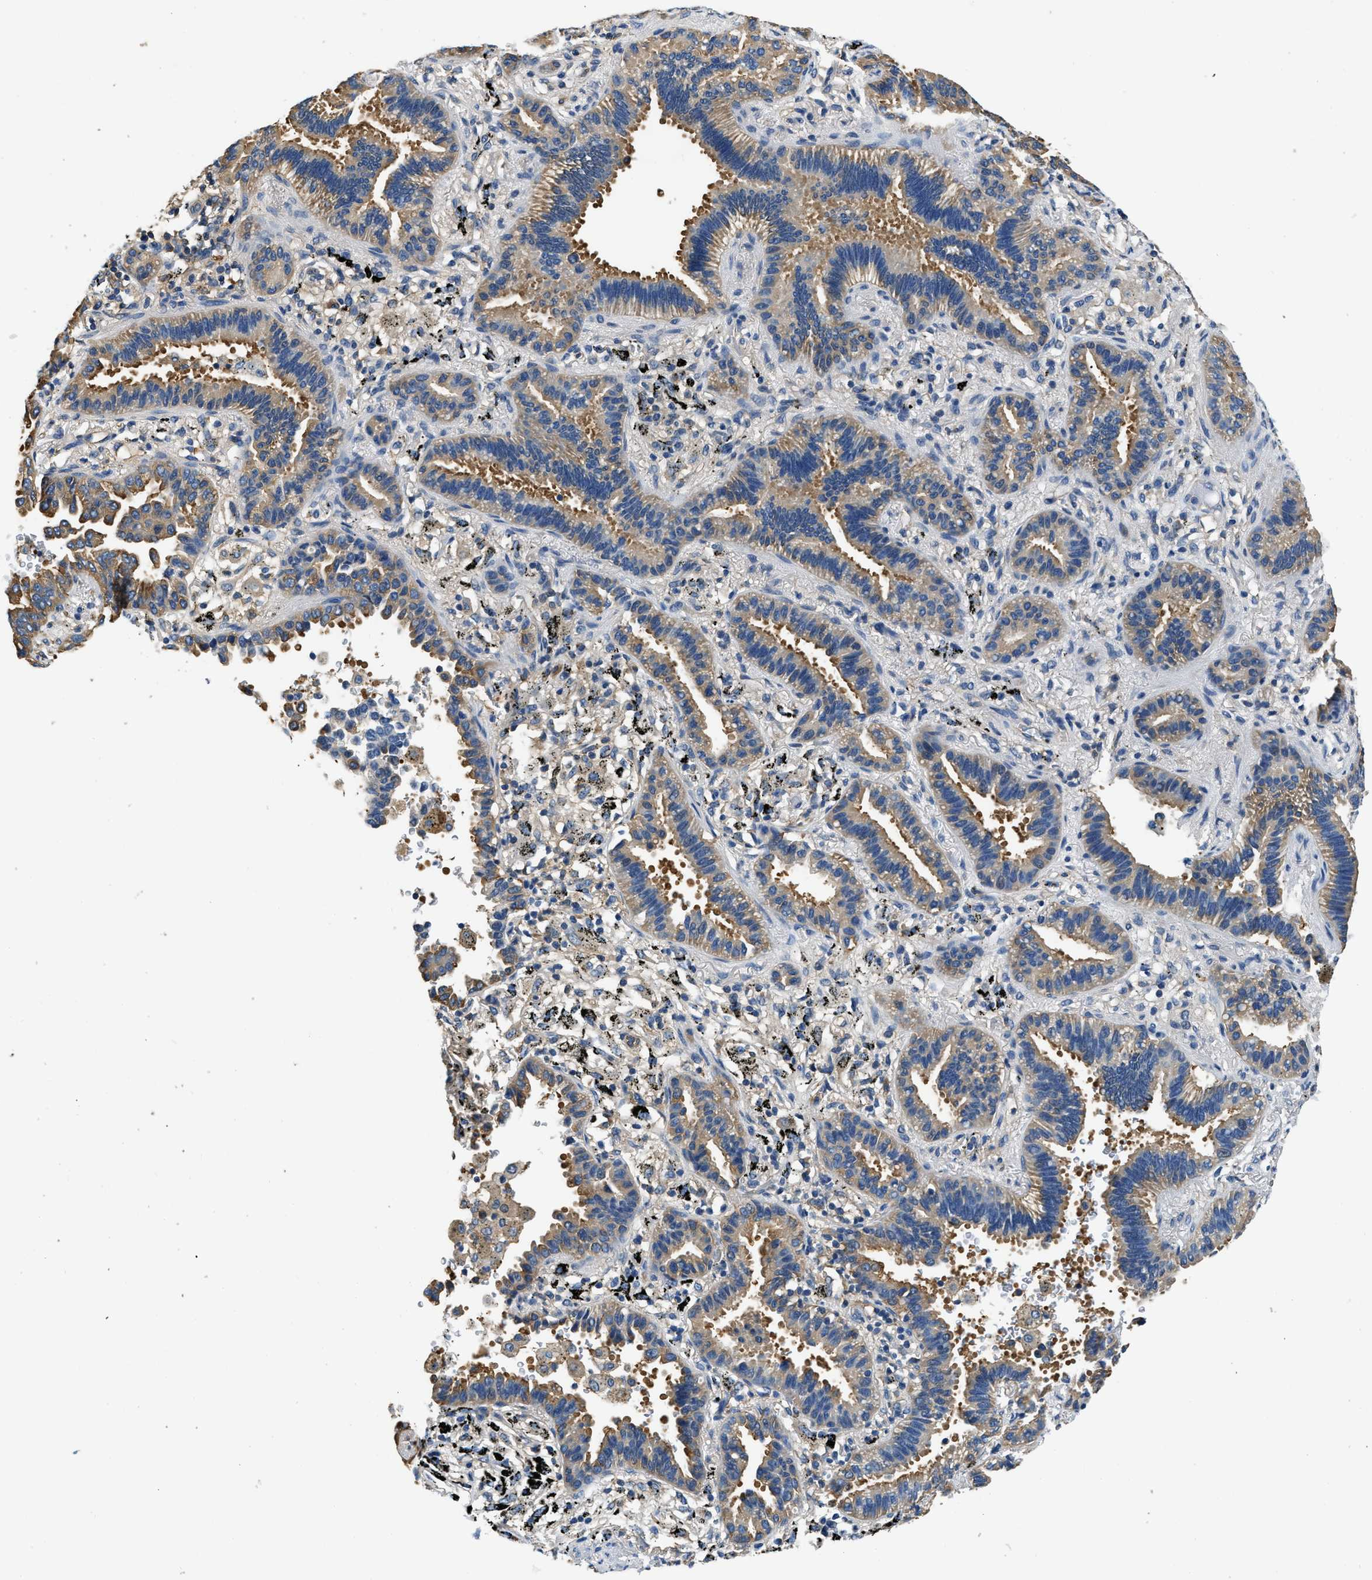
{"staining": {"intensity": "weak", "quantity": "25%-75%", "location": "cytoplasmic/membranous"}, "tissue": "lung cancer", "cell_type": "Tumor cells", "image_type": "cancer", "snomed": [{"axis": "morphology", "description": "Normal tissue, NOS"}, {"axis": "morphology", "description": "Adenocarcinoma, NOS"}, {"axis": "topography", "description": "Lung"}], "caption": "Immunohistochemistry (DAB (3,3'-diaminobenzidine)) staining of human lung cancer reveals weak cytoplasmic/membranous protein expression in about 25%-75% of tumor cells.", "gene": "PPP2R1B", "patient": {"sex": "male", "age": 59}}